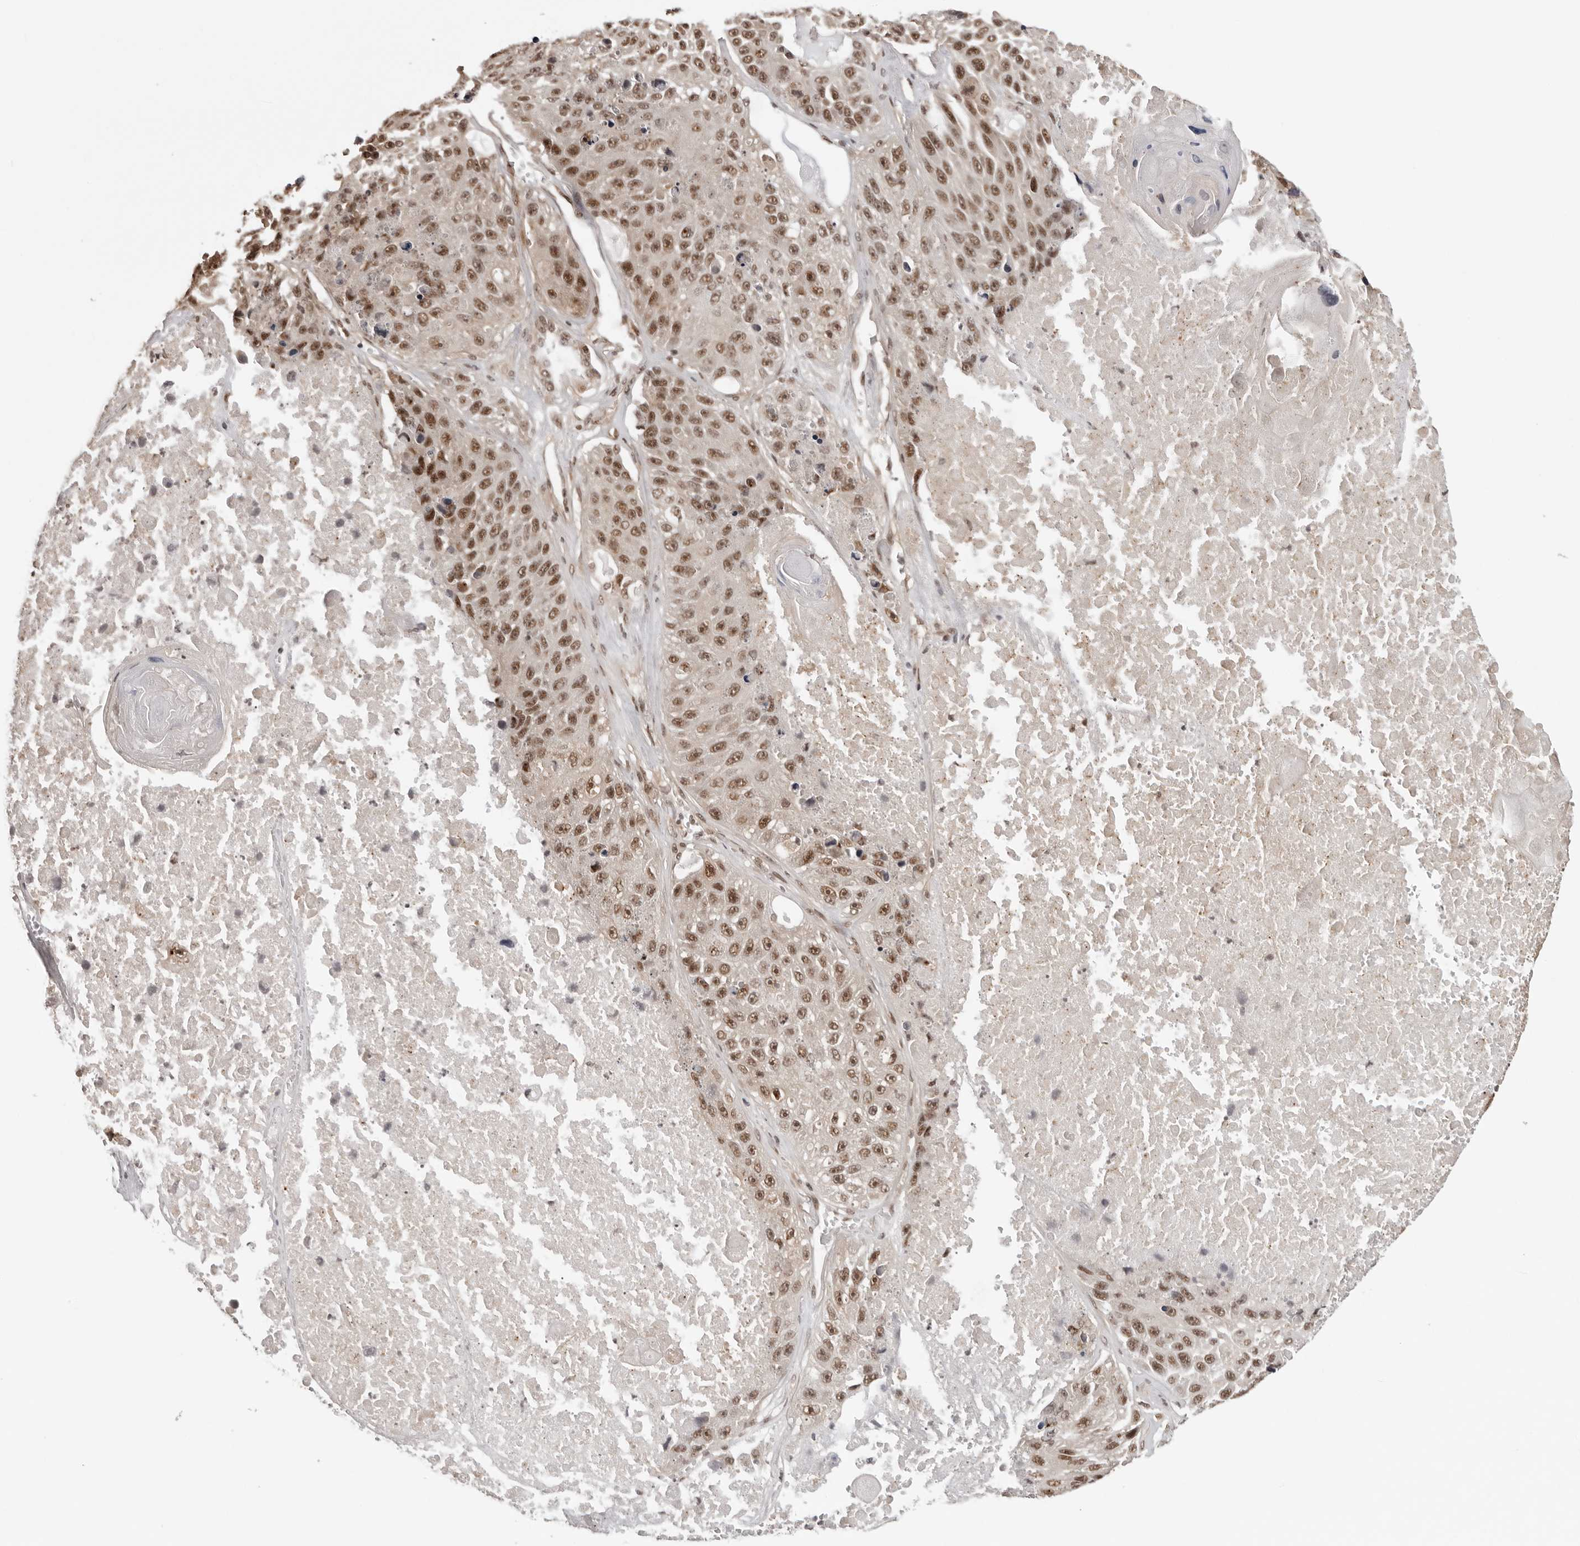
{"staining": {"intensity": "moderate", "quantity": ">75%", "location": "nuclear"}, "tissue": "lung cancer", "cell_type": "Tumor cells", "image_type": "cancer", "snomed": [{"axis": "morphology", "description": "Squamous cell carcinoma, NOS"}, {"axis": "topography", "description": "Lung"}], "caption": "An immunohistochemistry histopathology image of tumor tissue is shown. Protein staining in brown shows moderate nuclear positivity in lung cancer within tumor cells.", "gene": "SDE2", "patient": {"sex": "male", "age": 61}}